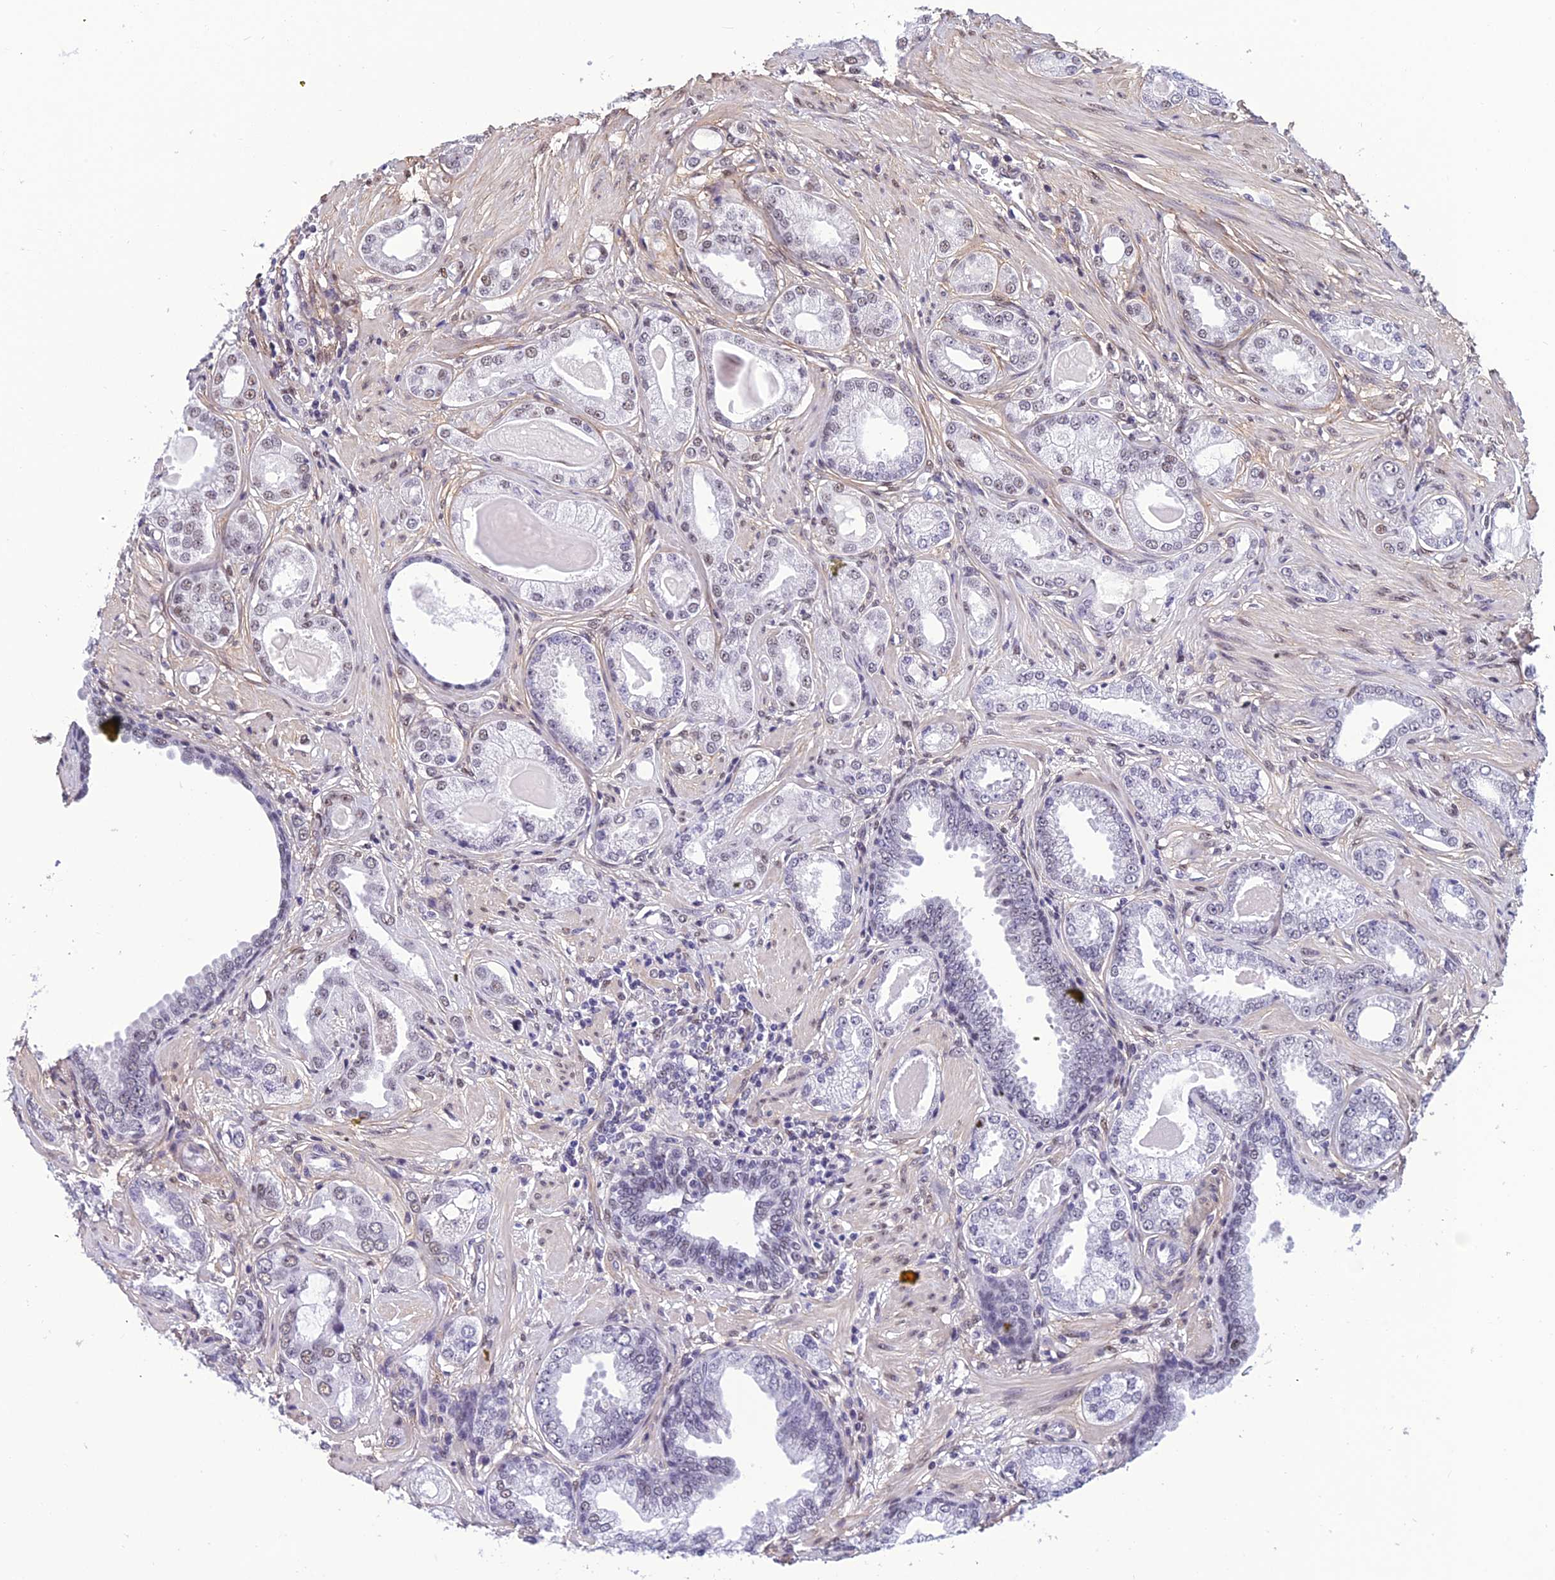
{"staining": {"intensity": "weak", "quantity": "<25%", "location": "nuclear"}, "tissue": "prostate cancer", "cell_type": "Tumor cells", "image_type": "cancer", "snomed": [{"axis": "morphology", "description": "Adenocarcinoma, Low grade"}, {"axis": "topography", "description": "Prostate"}], "caption": "This micrograph is of prostate cancer stained with immunohistochemistry to label a protein in brown with the nuclei are counter-stained blue. There is no expression in tumor cells. (Stains: DAB (3,3'-diaminobenzidine) immunohistochemistry with hematoxylin counter stain, Microscopy: brightfield microscopy at high magnification).", "gene": "RSRC1", "patient": {"sex": "male", "age": 64}}